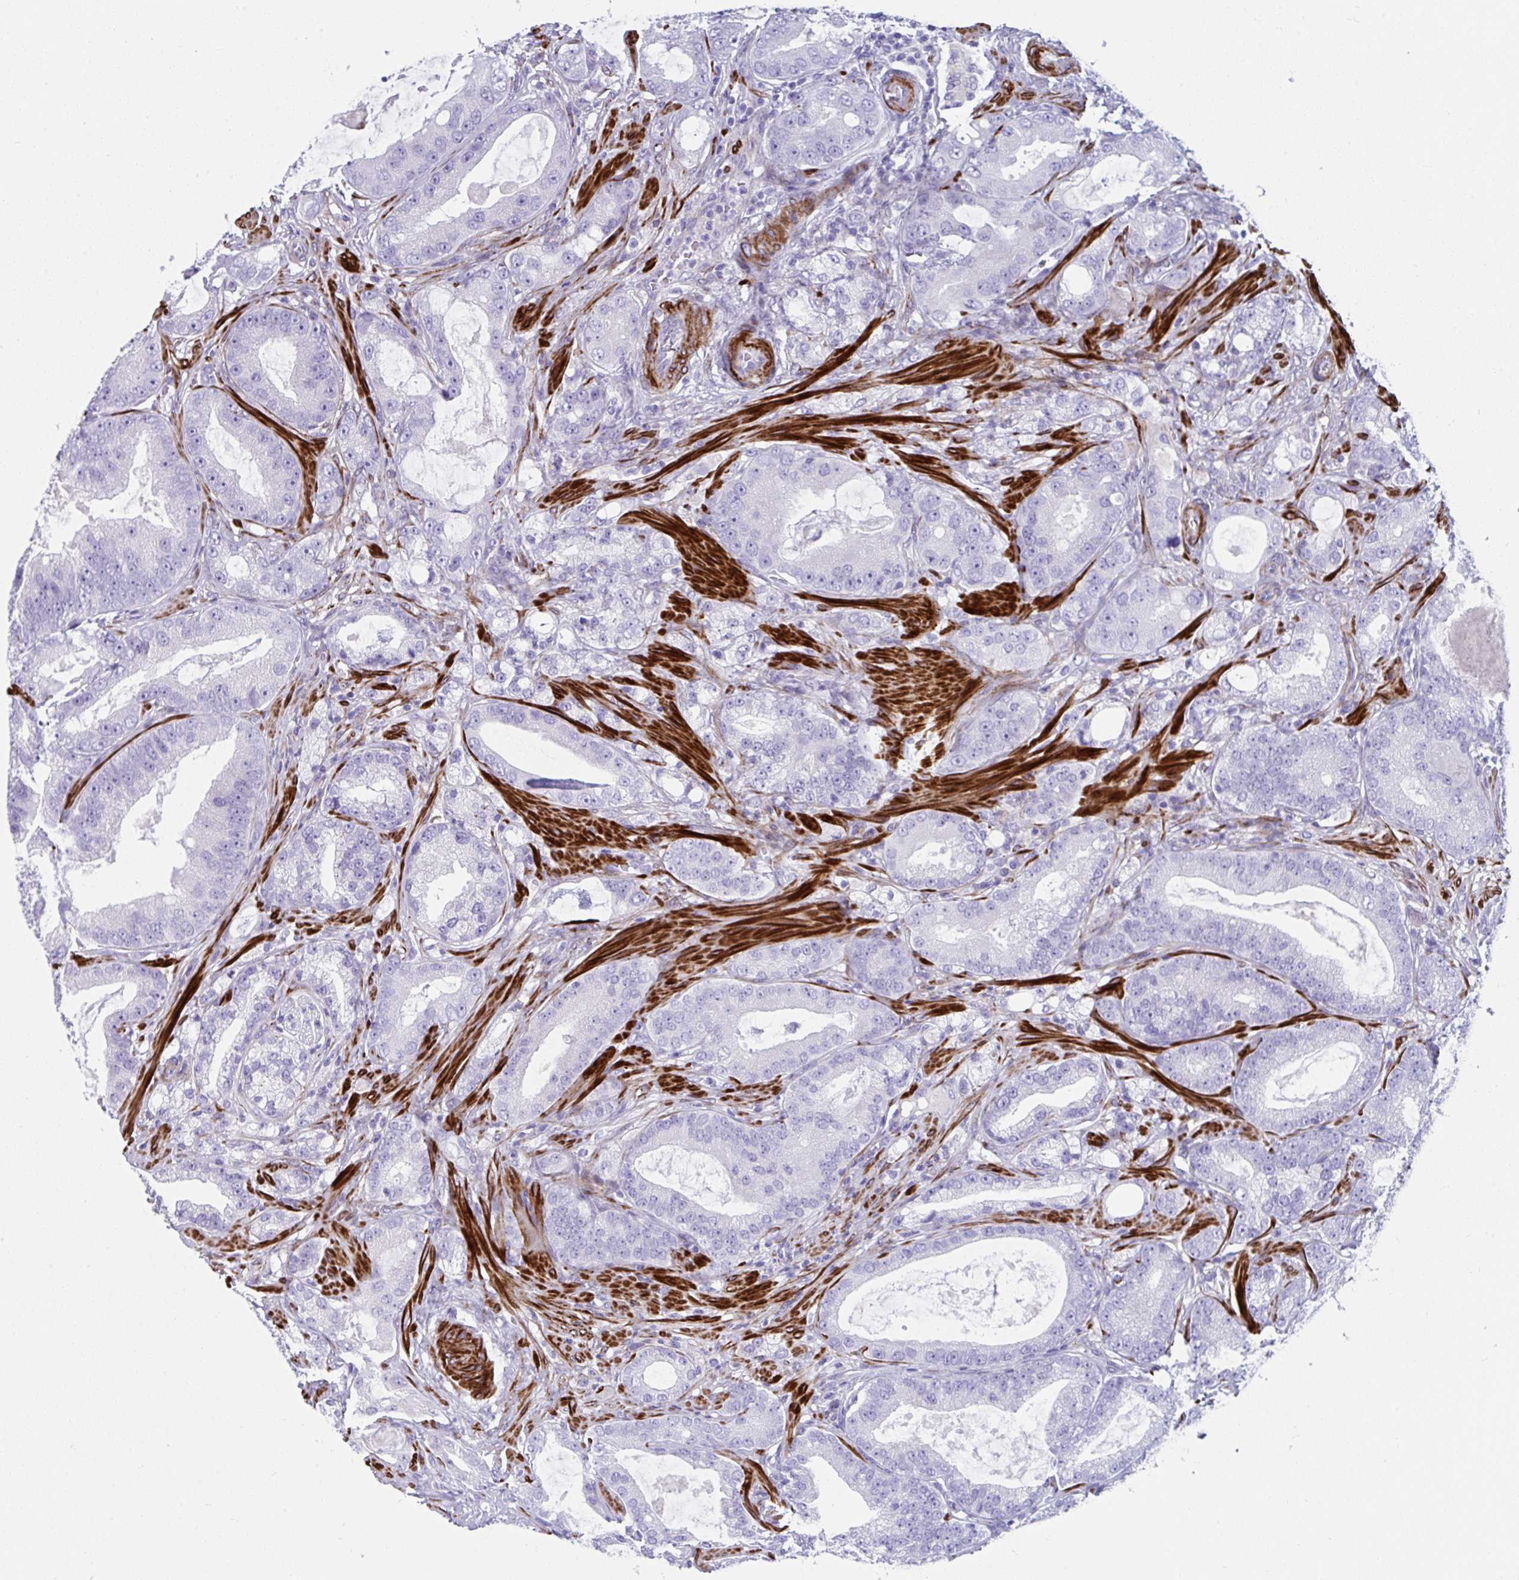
{"staining": {"intensity": "negative", "quantity": "none", "location": "none"}, "tissue": "prostate cancer", "cell_type": "Tumor cells", "image_type": "cancer", "snomed": [{"axis": "morphology", "description": "Adenocarcinoma, High grade"}, {"axis": "topography", "description": "Prostate"}], "caption": "High-grade adenocarcinoma (prostate) stained for a protein using IHC demonstrates no expression tumor cells.", "gene": "GRXCR2", "patient": {"sex": "male", "age": 65}}